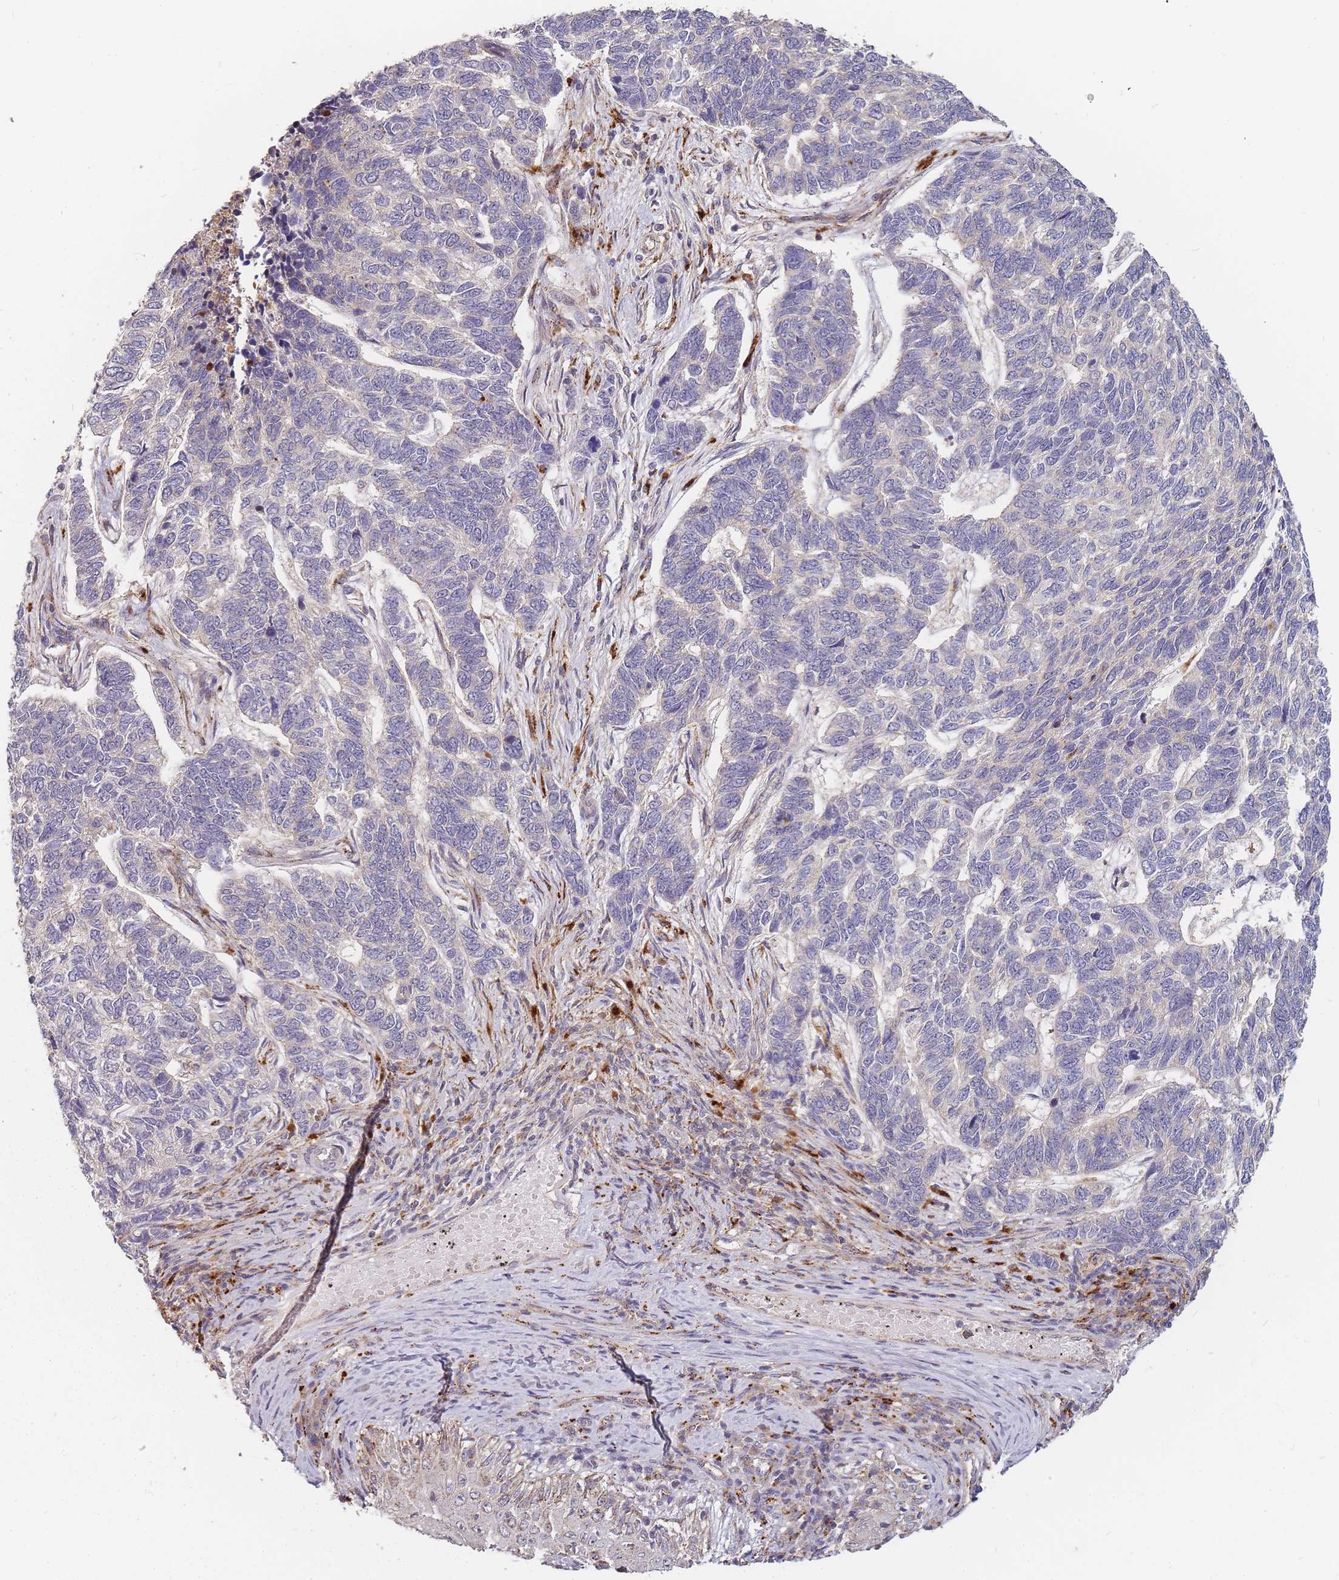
{"staining": {"intensity": "negative", "quantity": "none", "location": "none"}, "tissue": "skin cancer", "cell_type": "Tumor cells", "image_type": "cancer", "snomed": [{"axis": "morphology", "description": "Basal cell carcinoma"}, {"axis": "topography", "description": "Skin"}], "caption": "Human skin cancer (basal cell carcinoma) stained for a protein using immunohistochemistry (IHC) demonstrates no staining in tumor cells.", "gene": "ATG5", "patient": {"sex": "female", "age": 65}}